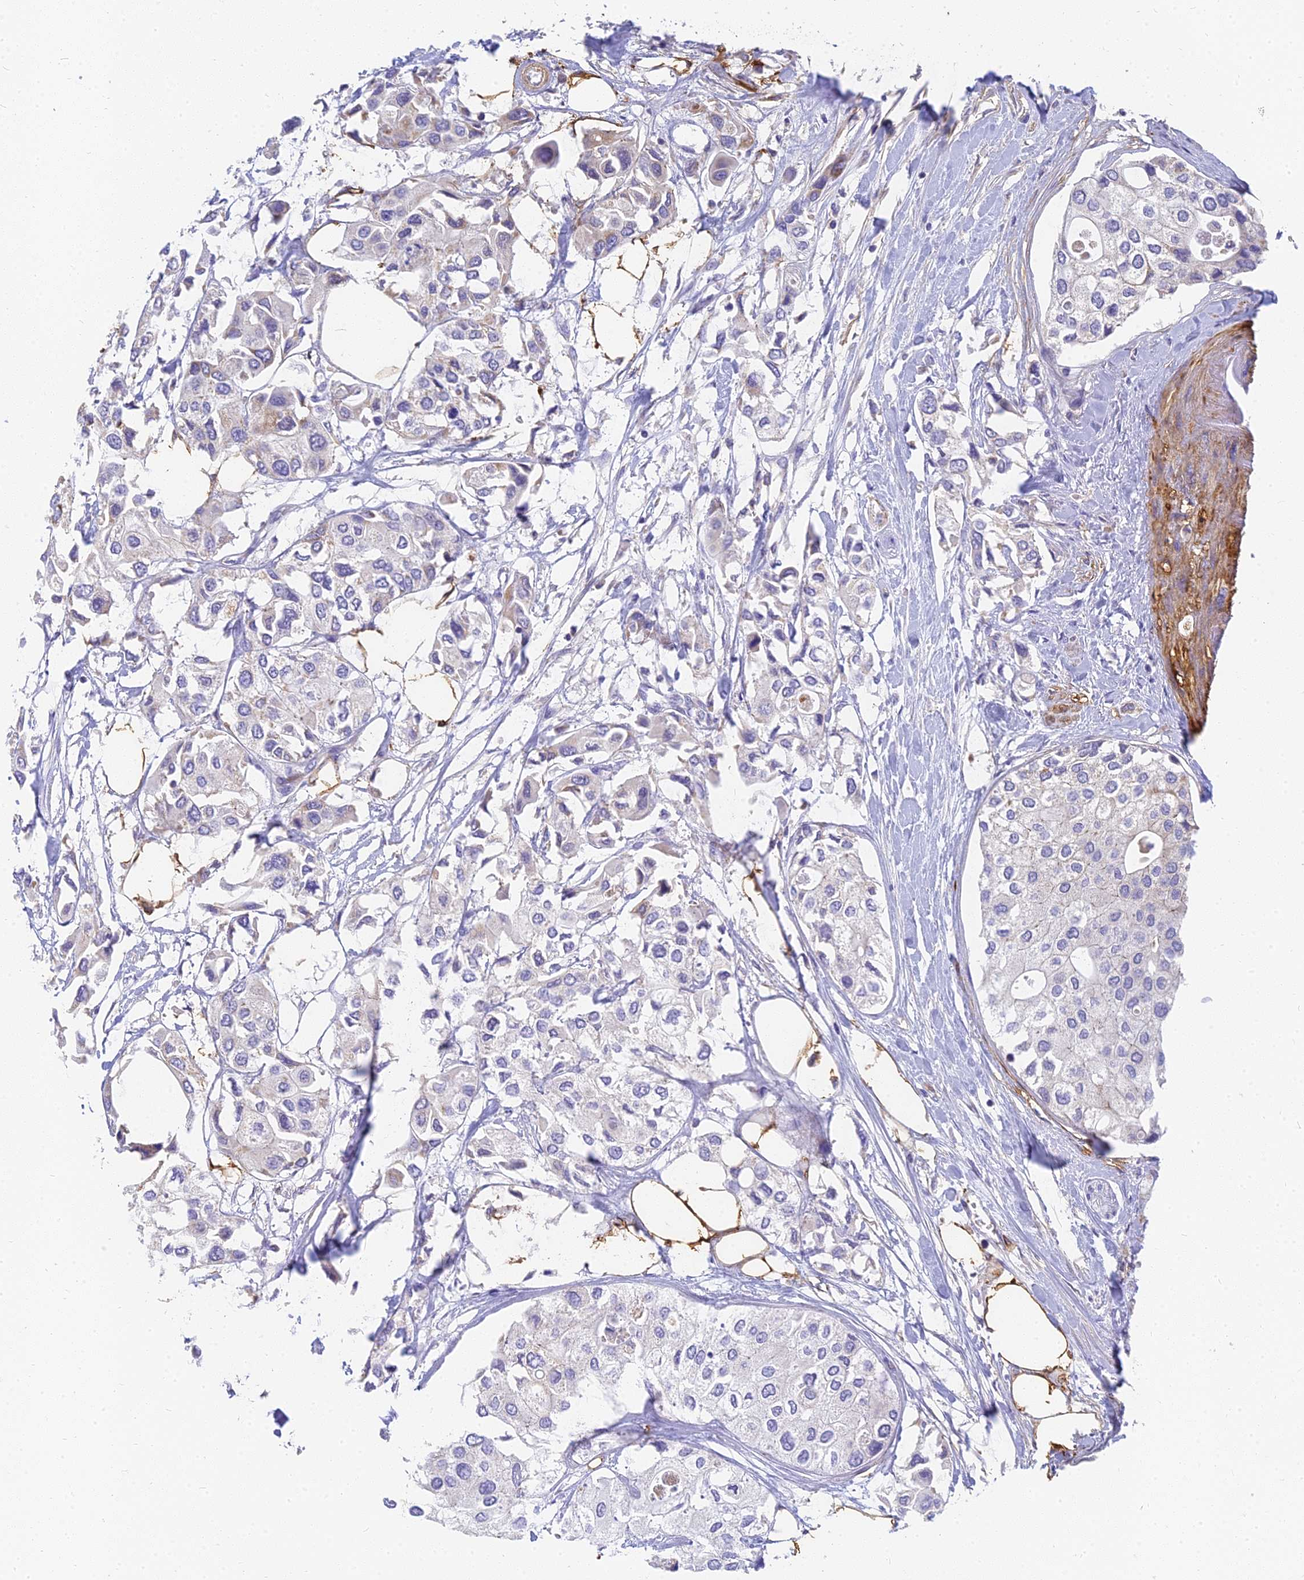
{"staining": {"intensity": "negative", "quantity": "none", "location": "none"}, "tissue": "urothelial cancer", "cell_type": "Tumor cells", "image_type": "cancer", "snomed": [{"axis": "morphology", "description": "Urothelial carcinoma, High grade"}, {"axis": "topography", "description": "Urinary bladder"}], "caption": "Urothelial cancer stained for a protein using IHC exhibits no expression tumor cells.", "gene": "MRPL15", "patient": {"sex": "male", "age": 64}}